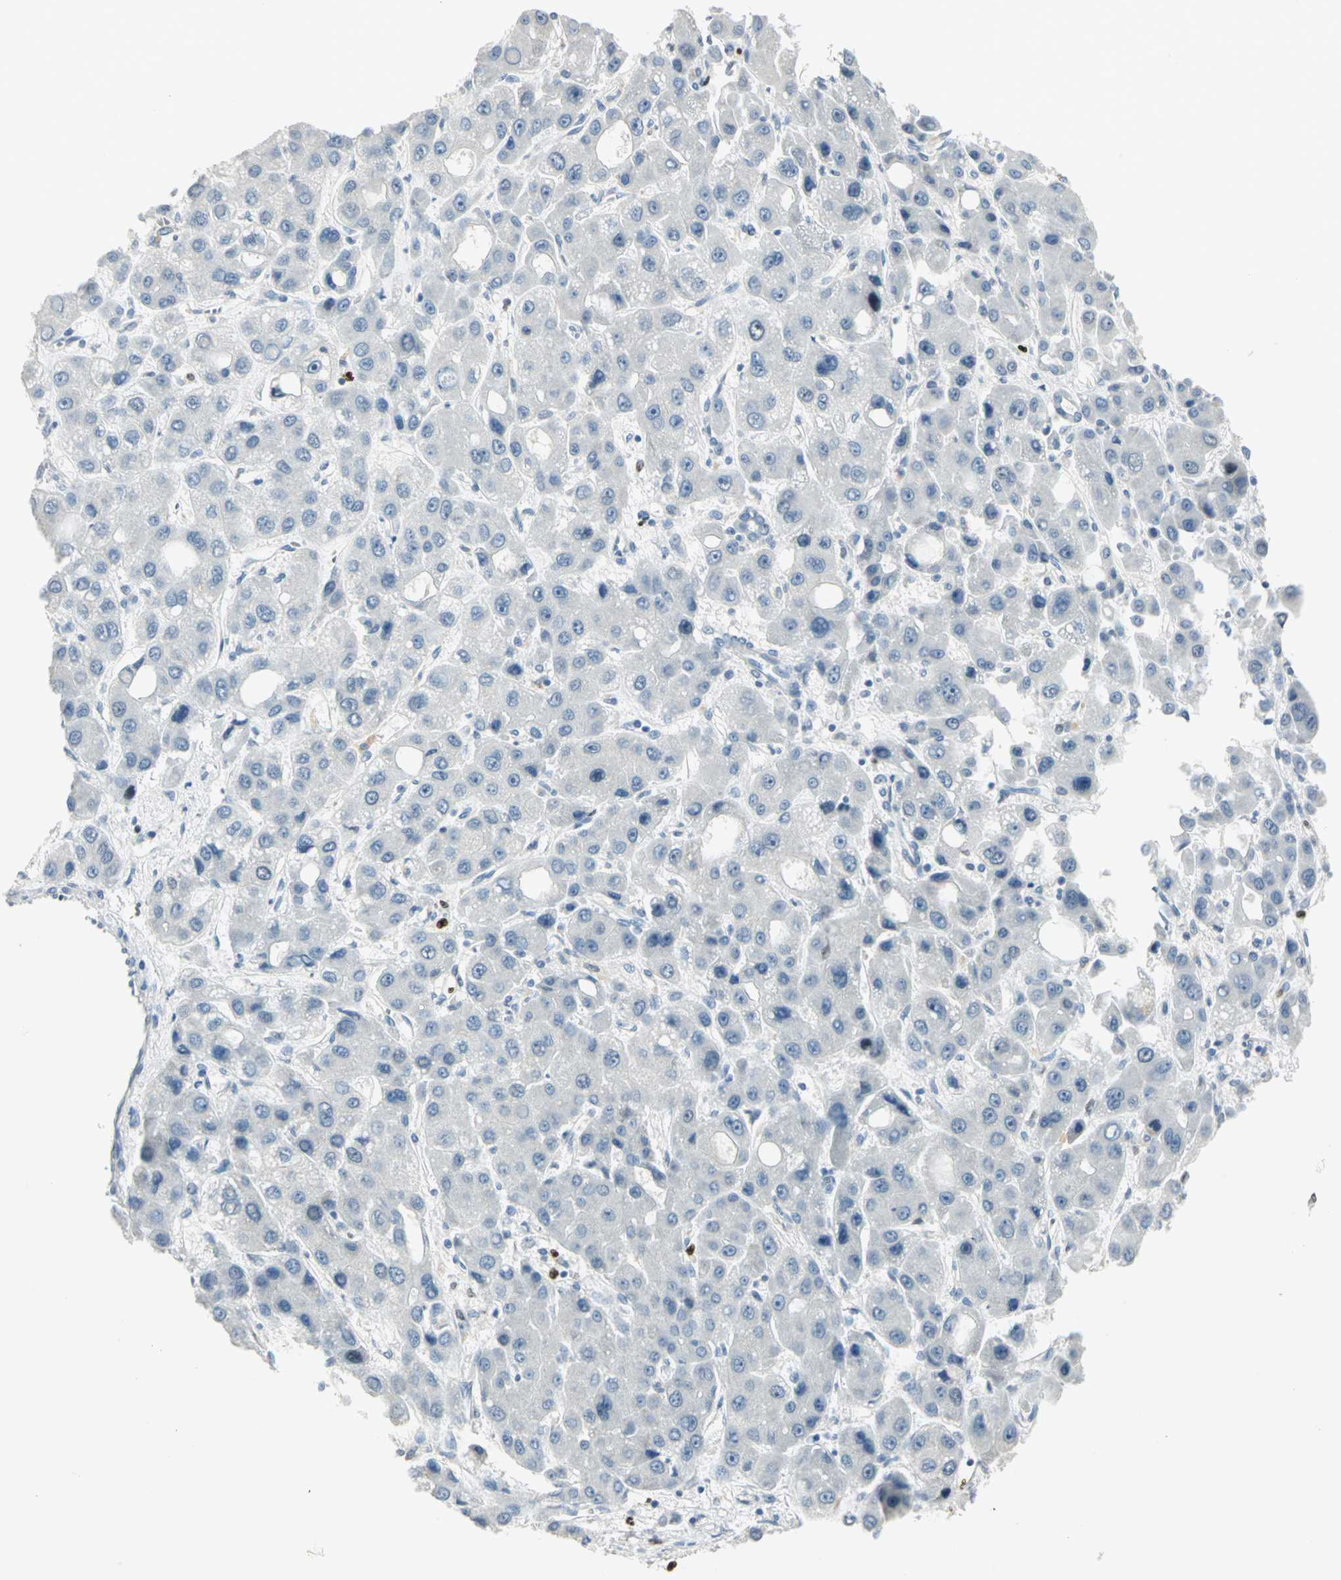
{"staining": {"intensity": "negative", "quantity": "none", "location": "none"}, "tissue": "liver cancer", "cell_type": "Tumor cells", "image_type": "cancer", "snomed": [{"axis": "morphology", "description": "Carcinoma, Hepatocellular, NOS"}, {"axis": "topography", "description": "Liver"}], "caption": "This is an immunohistochemistry (IHC) image of liver cancer (hepatocellular carcinoma). There is no expression in tumor cells.", "gene": "BCL6", "patient": {"sex": "male", "age": 55}}